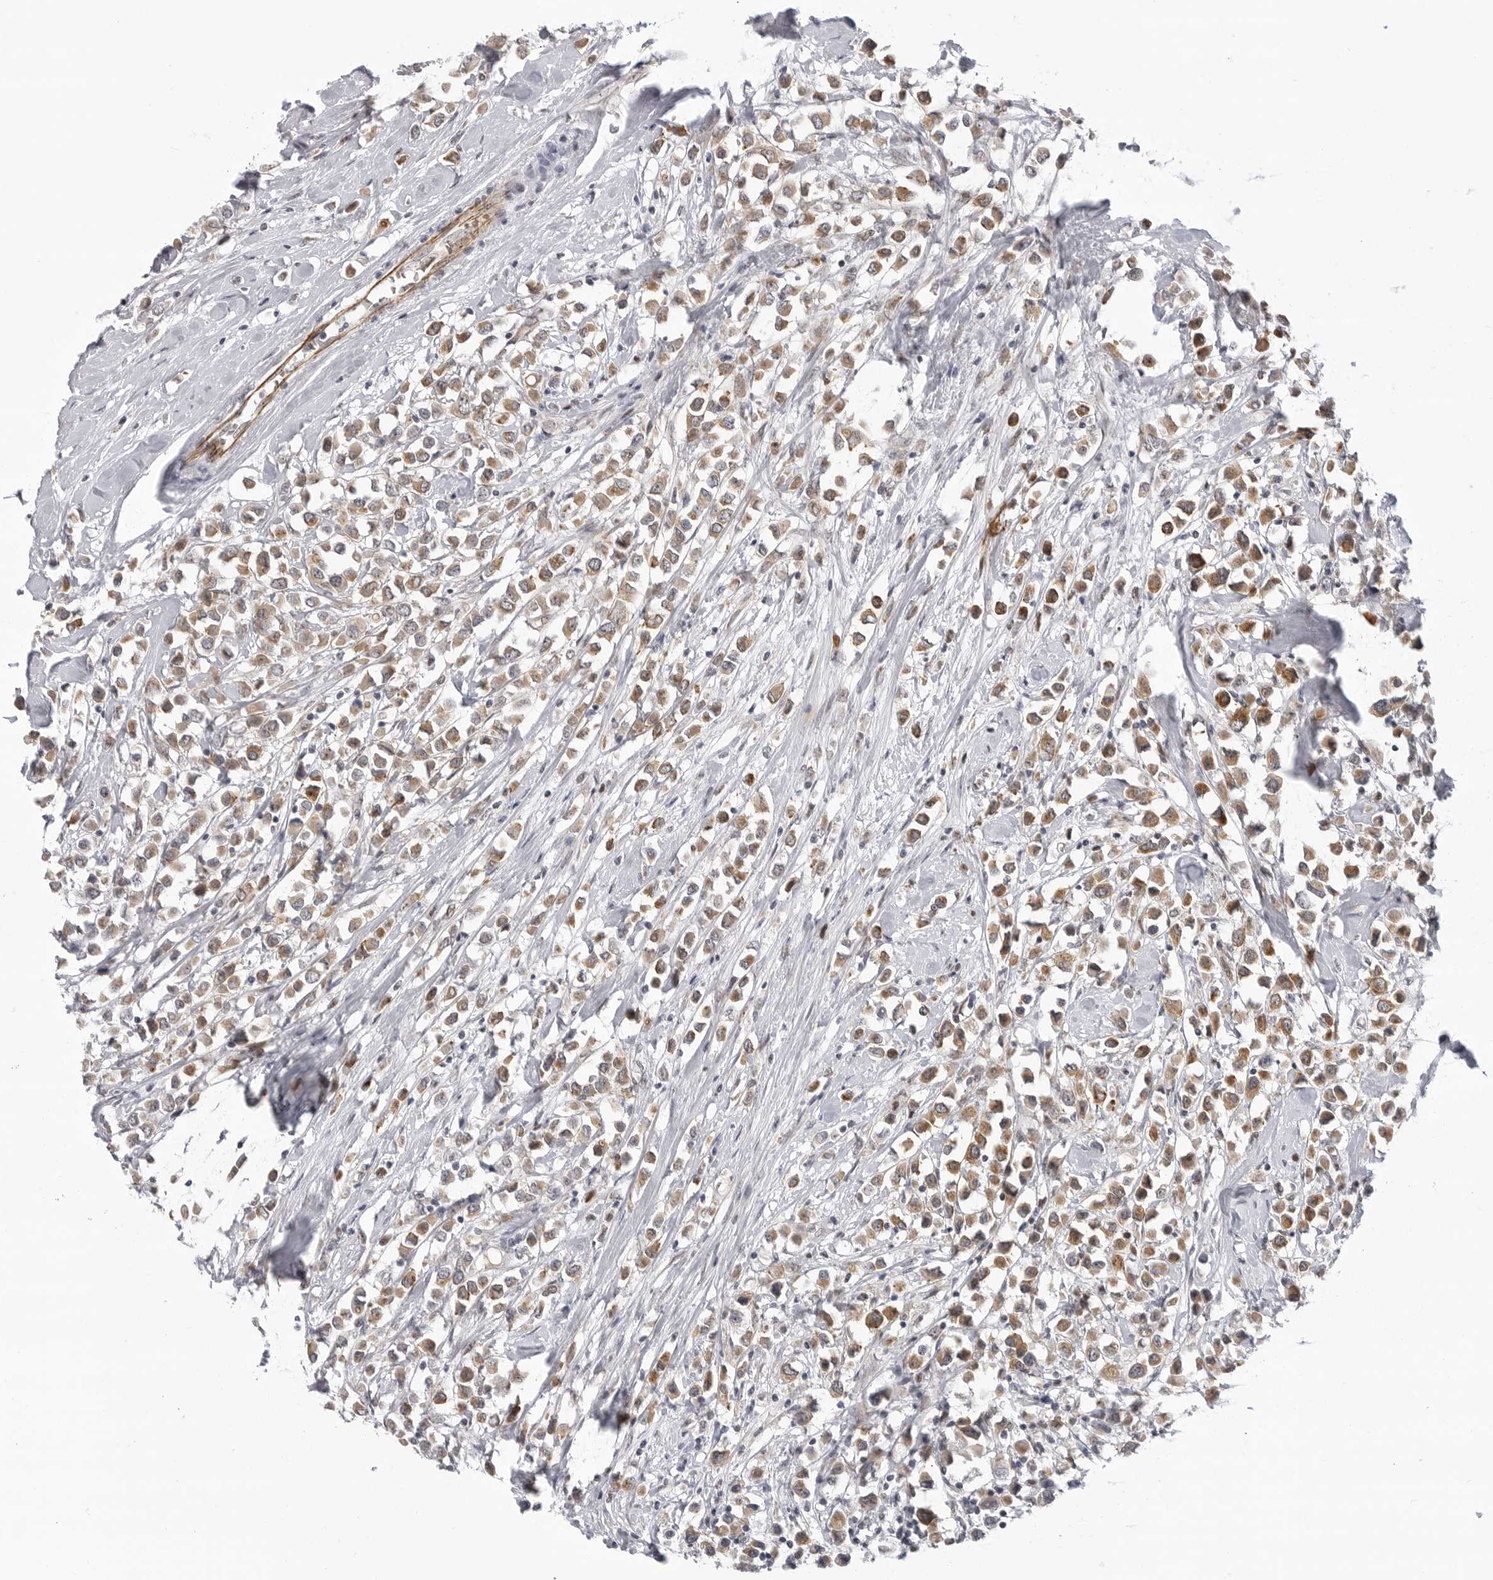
{"staining": {"intensity": "moderate", "quantity": ">75%", "location": "cytoplasmic/membranous"}, "tissue": "breast cancer", "cell_type": "Tumor cells", "image_type": "cancer", "snomed": [{"axis": "morphology", "description": "Duct carcinoma"}, {"axis": "topography", "description": "Breast"}], "caption": "A micrograph of human invasive ductal carcinoma (breast) stained for a protein shows moderate cytoplasmic/membranous brown staining in tumor cells. Nuclei are stained in blue.", "gene": "CEP295NL", "patient": {"sex": "female", "age": 61}}